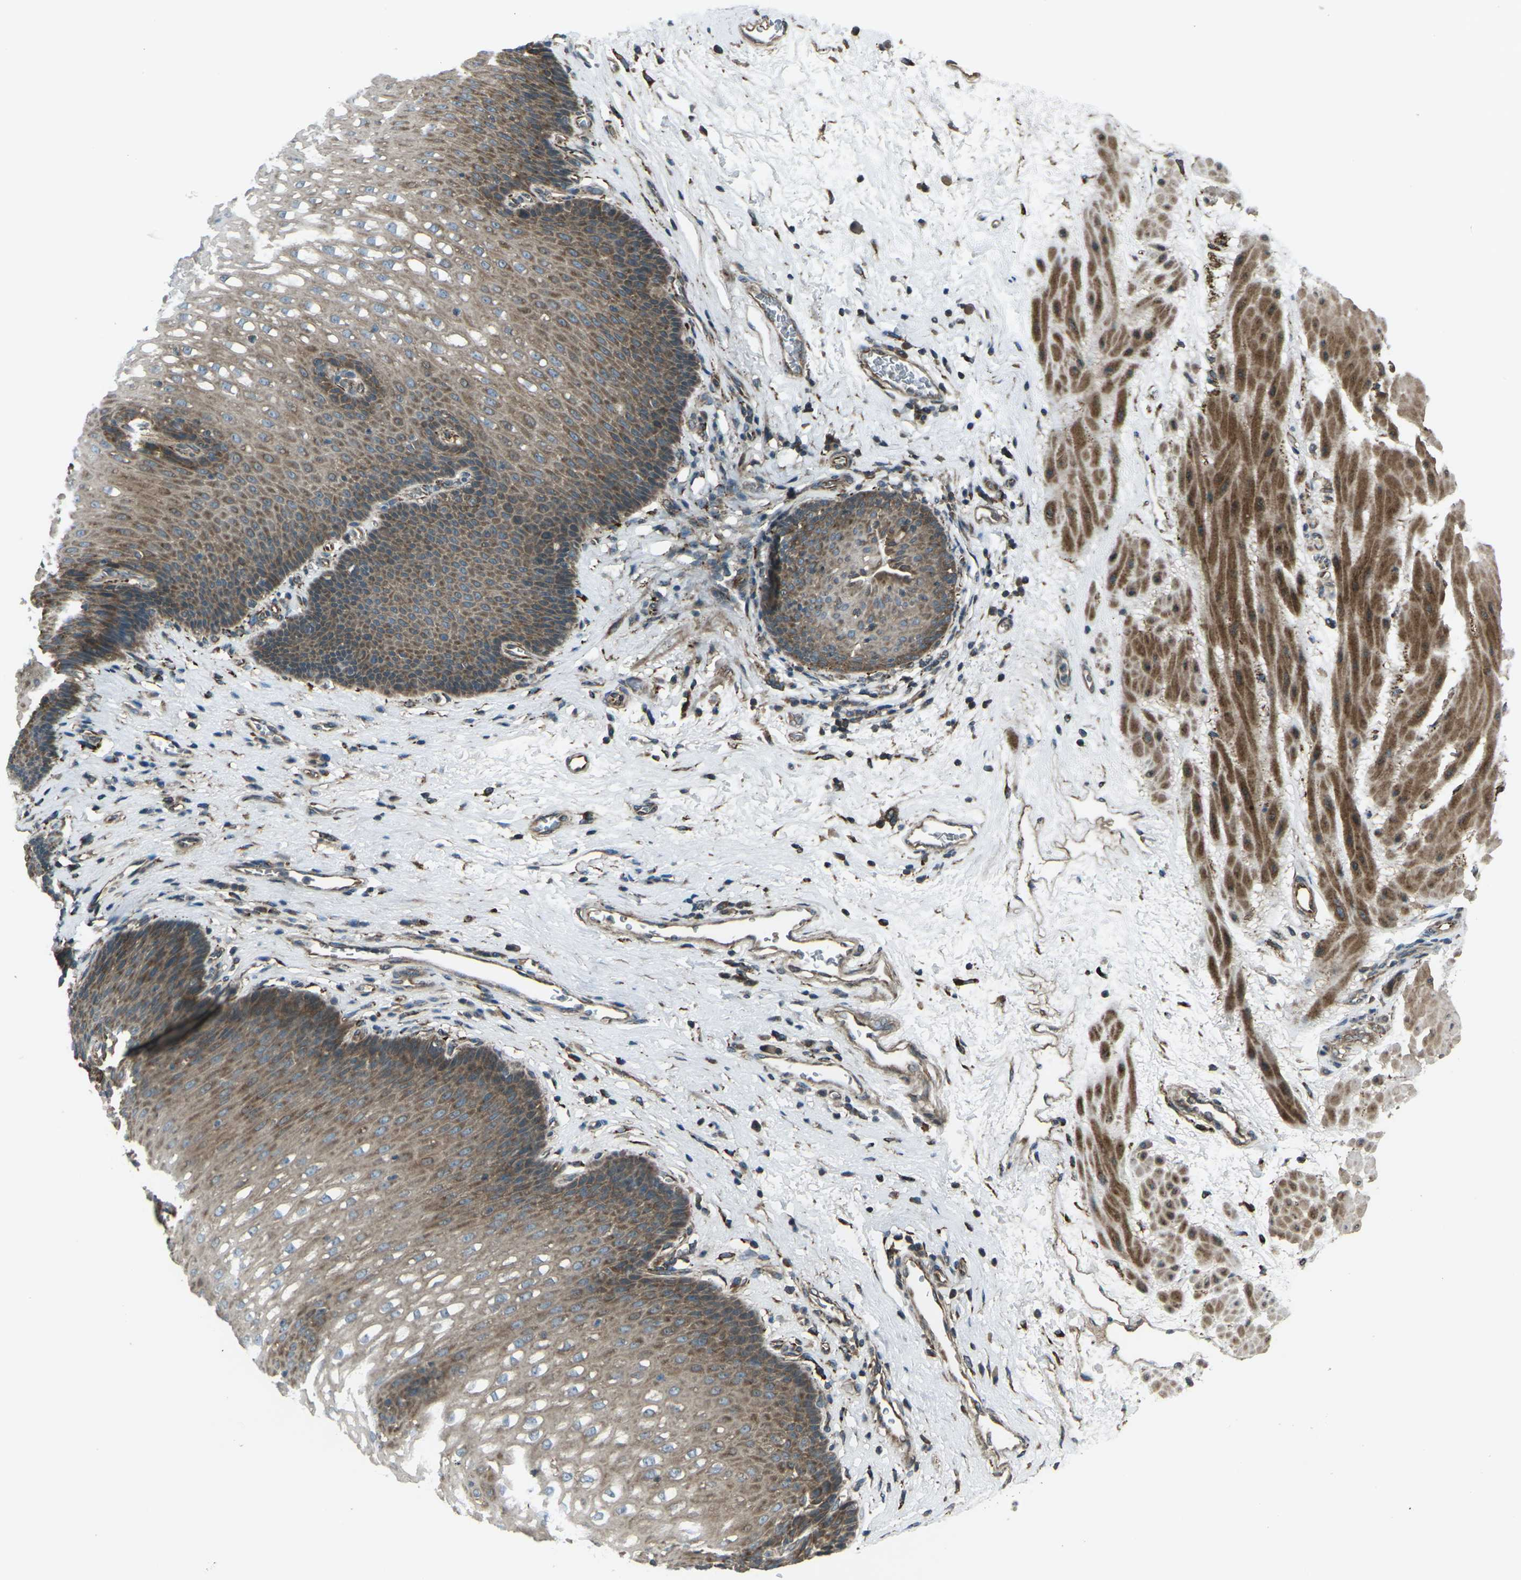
{"staining": {"intensity": "moderate", "quantity": ">75%", "location": "cytoplasmic/membranous"}, "tissue": "esophagus", "cell_type": "Squamous epithelial cells", "image_type": "normal", "snomed": [{"axis": "morphology", "description": "Normal tissue, NOS"}, {"axis": "topography", "description": "Esophagus"}], "caption": "The micrograph demonstrates immunohistochemical staining of unremarkable esophagus. There is moderate cytoplasmic/membranous positivity is identified in about >75% of squamous epithelial cells. The protein is stained brown, and the nuclei are stained in blue (DAB (3,3'-diaminobenzidine) IHC with brightfield microscopy, high magnification).", "gene": "LSMEM1", "patient": {"sex": "male", "age": 48}}